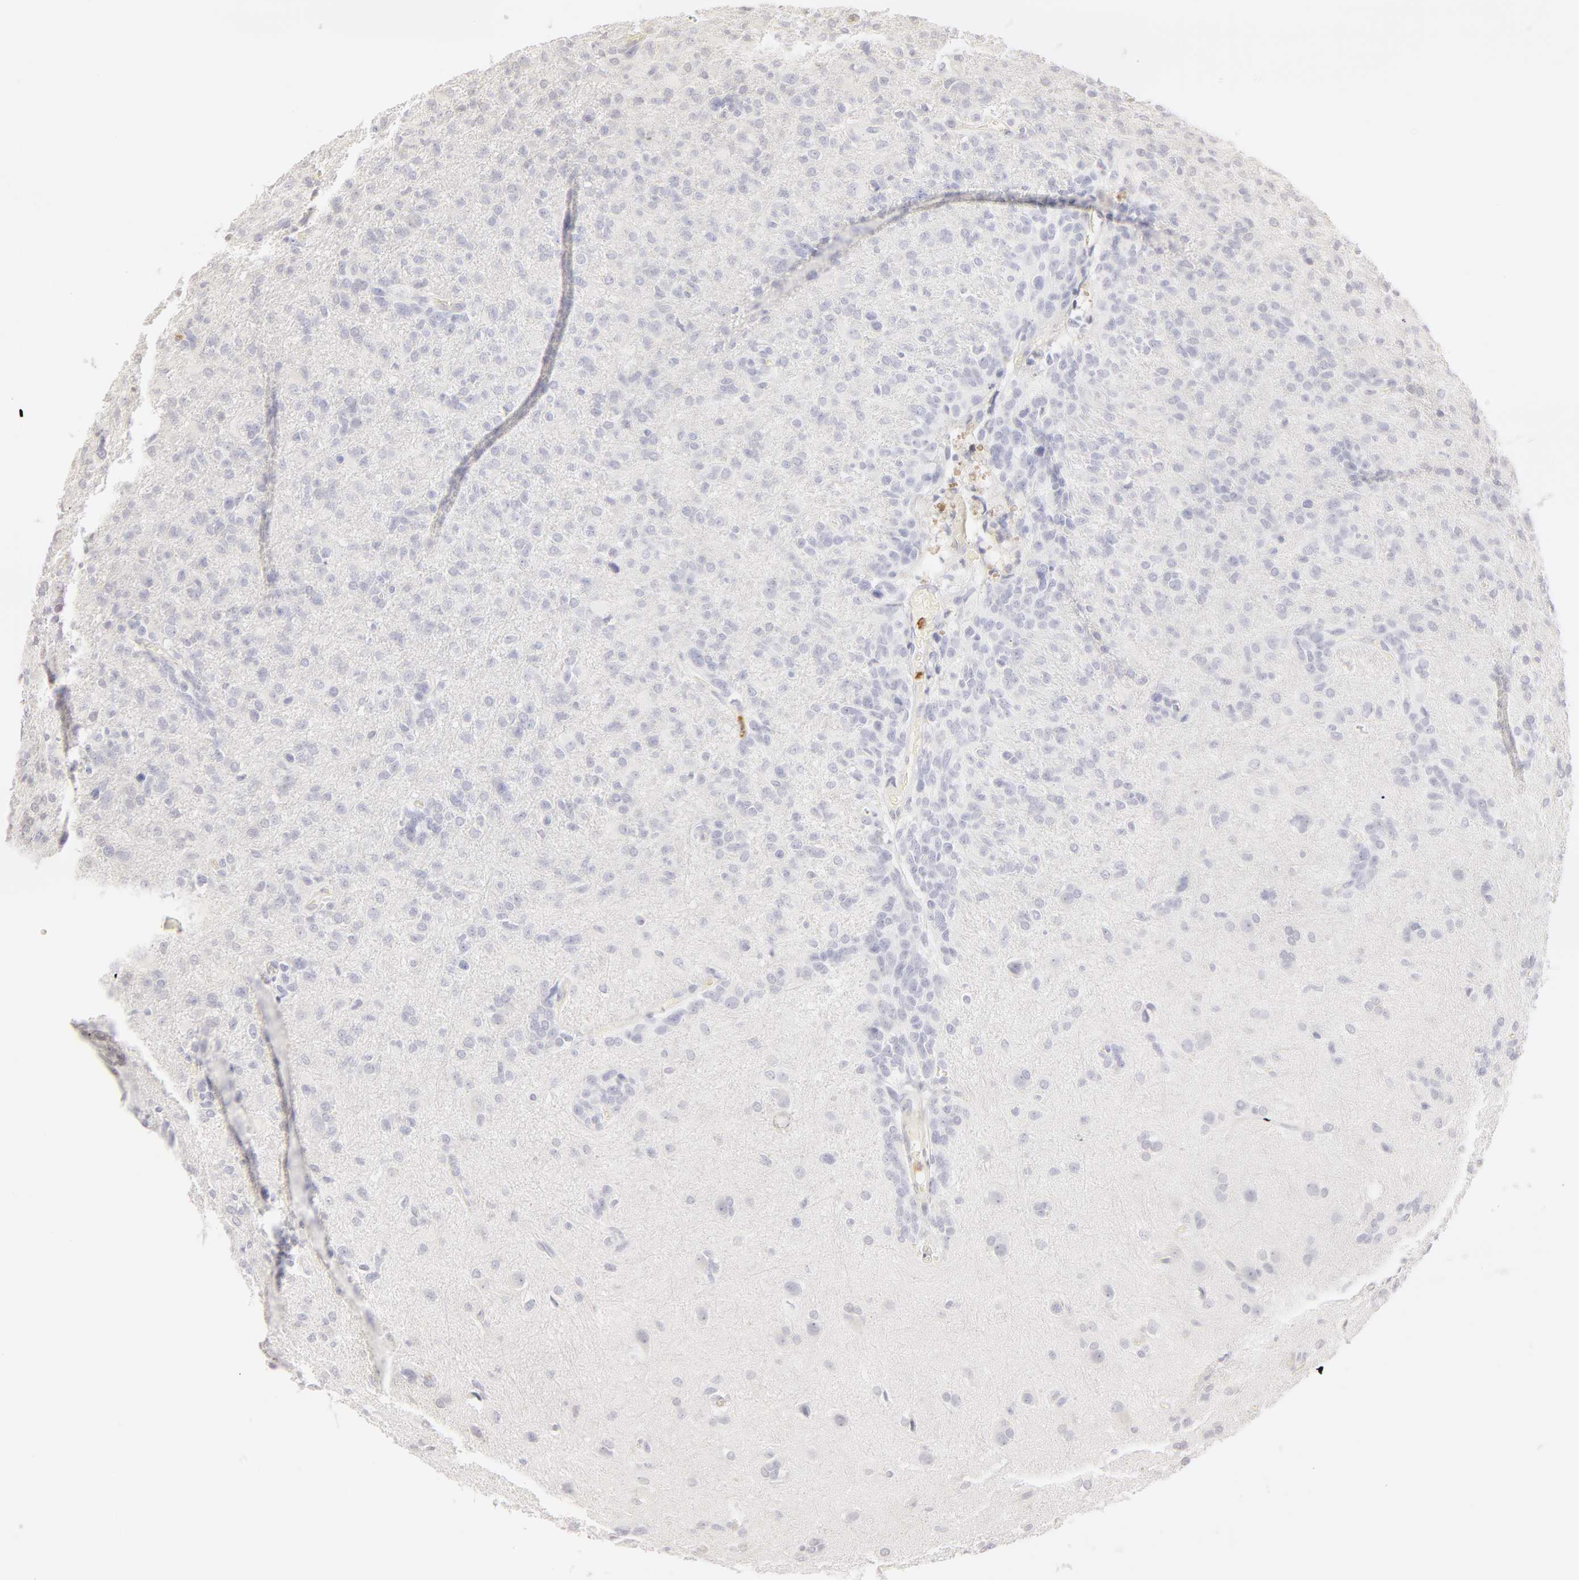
{"staining": {"intensity": "negative", "quantity": "none", "location": "none"}, "tissue": "glioma", "cell_type": "Tumor cells", "image_type": "cancer", "snomed": [{"axis": "morphology", "description": "Glioma, malignant, High grade"}, {"axis": "topography", "description": "Brain"}], "caption": "A histopathology image of glioma stained for a protein displays no brown staining in tumor cells.", "gene": "C1R", "patient": {"sex": "male", "age": 68}}